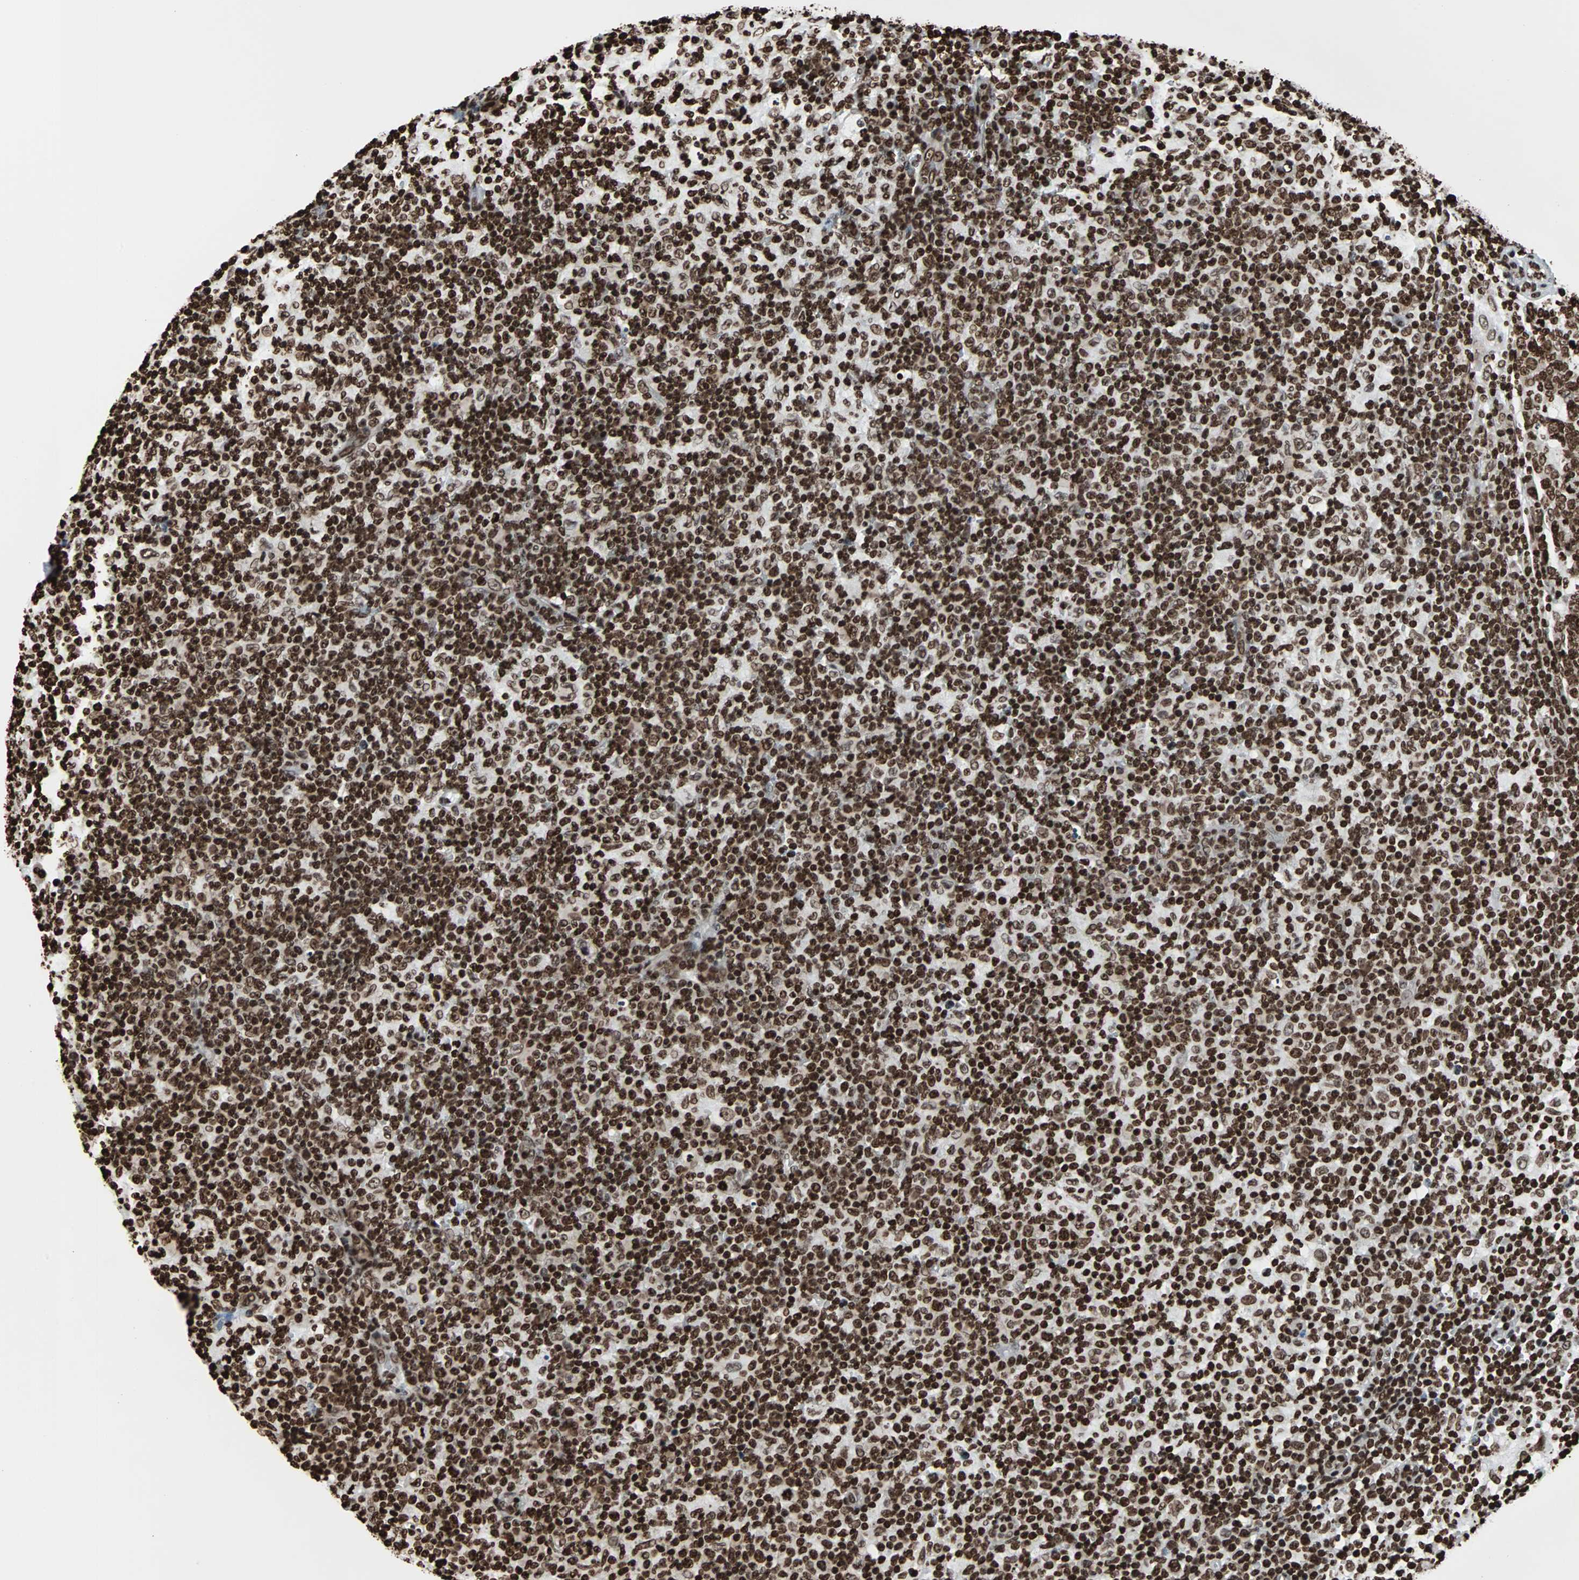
{"staining": {"intensity": "strong", "quantity": ">75%", "location": "nuclear"}, "tissue": "lymph node", "cell_type": "Germinal center cells", "image_type": "normal", "snomed": [{"axis": "morphology", "description": "Normal tissue, NOS"}, {"axis": "morphology", "description": "Inflammation, NOS"}, {"axis": "topography", "description": "Lymph node"}], "caption": "Protein expression analysis of benign lymph node shows strong nuclear expression in approximately >75% of germinal center cells. The staining was performed using DAB (3,3'-diaminobenzidine), with brown indicating positive protein expression. Nuclei are stained blue with hematoxylin.", "gene": "H2BC18", "patient": {"sex": "male", "age": 55}}